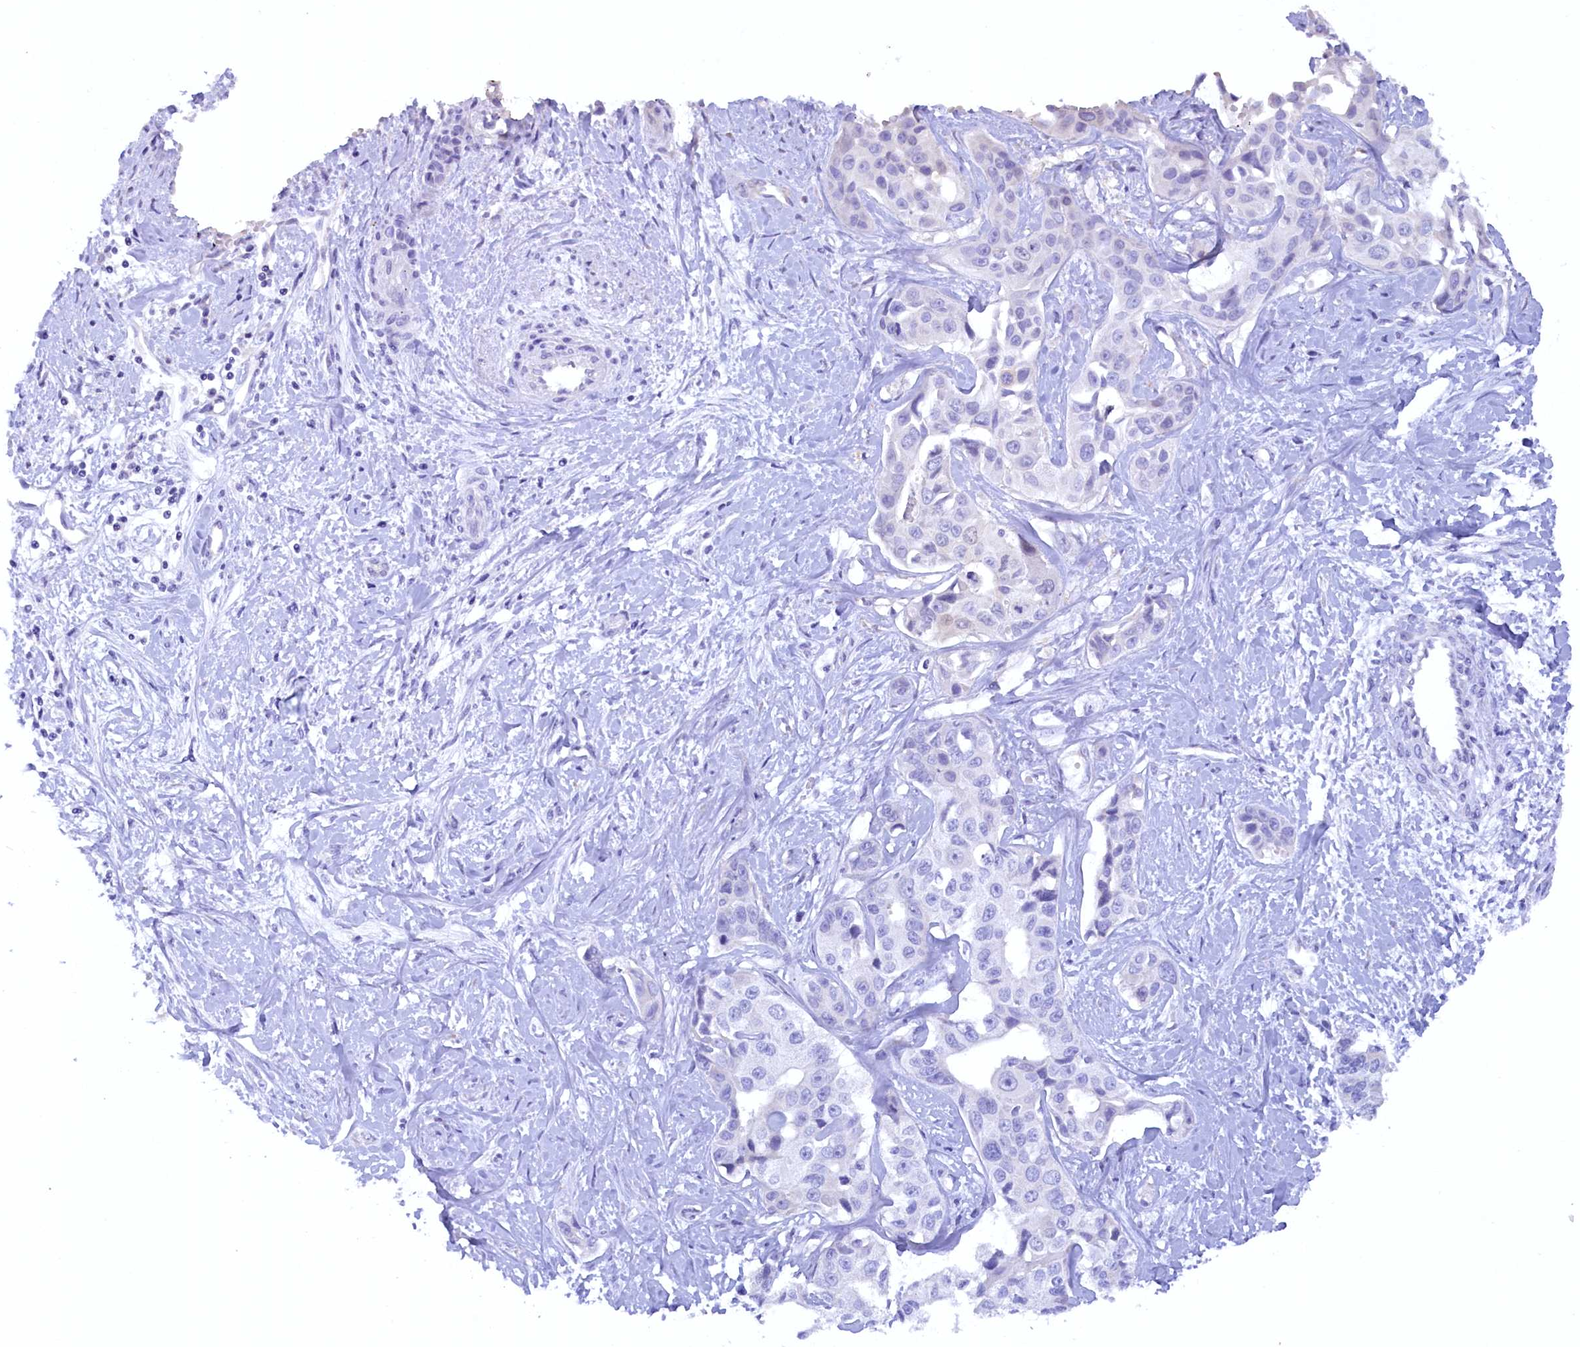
{"staining": {"intensity": "negative", "quantity": "none", "location": "none"}, "tissue": "liver cancer", "cell_type": "Tumor cells", "image_type": "cancer", "snomed": [{"axis": "morphology", "description": "Cholangiocarcinoma"}, {"axis": "topography", "description": "Liver"}], "caption": "This is a photomicrograph of immunohistochemistry (IHC) staining of liver cancer, which shows no staining in tumor cells.", "gene": "ZSWIM4", "patient": {"sex": "male", "age": 59}}